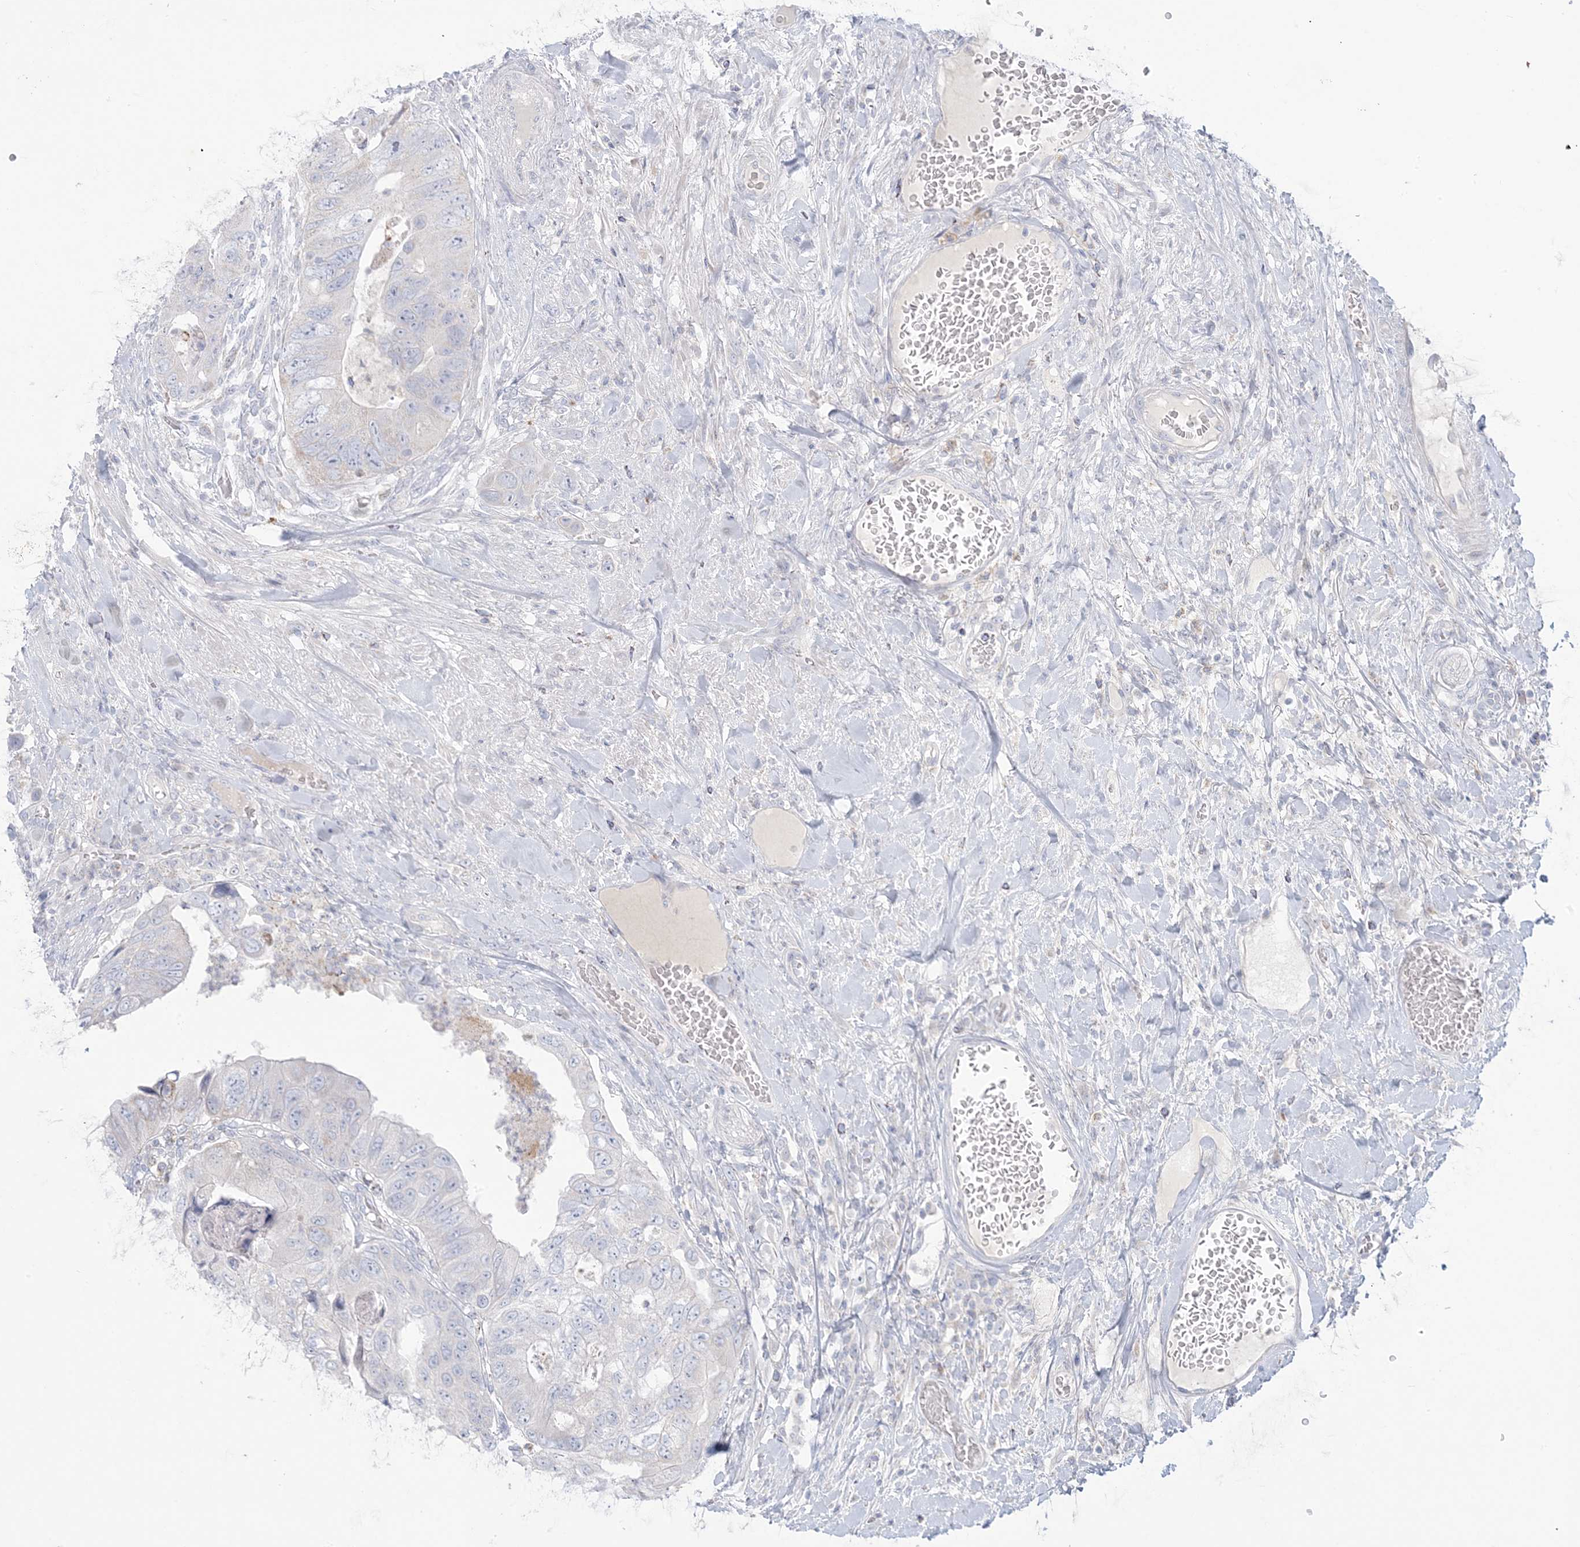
{"staining": {"intensity": "negative", "quantity": "none", "location": "none"}, "tissue": "colorectal cancer", "cell_type": "Tumor cells", "image_type": "cancer", "snomed": [{"axis": "morphology", "description": "Adenocarcinoma, NOS"}, {"axis": "topography", "description": "Rectum"}], "caption": "Immunohistochemistry of human colorectal cancer exhibits no positivity in tumor cells. Brightfield microscopy of IHC stained with DAB (3,3'-diaminobenzidine) (brown) and hematoxylin (blue), captured at high magnification.", "gene": "KCTD6", "patient": {"sex": "male", "age": 63}}